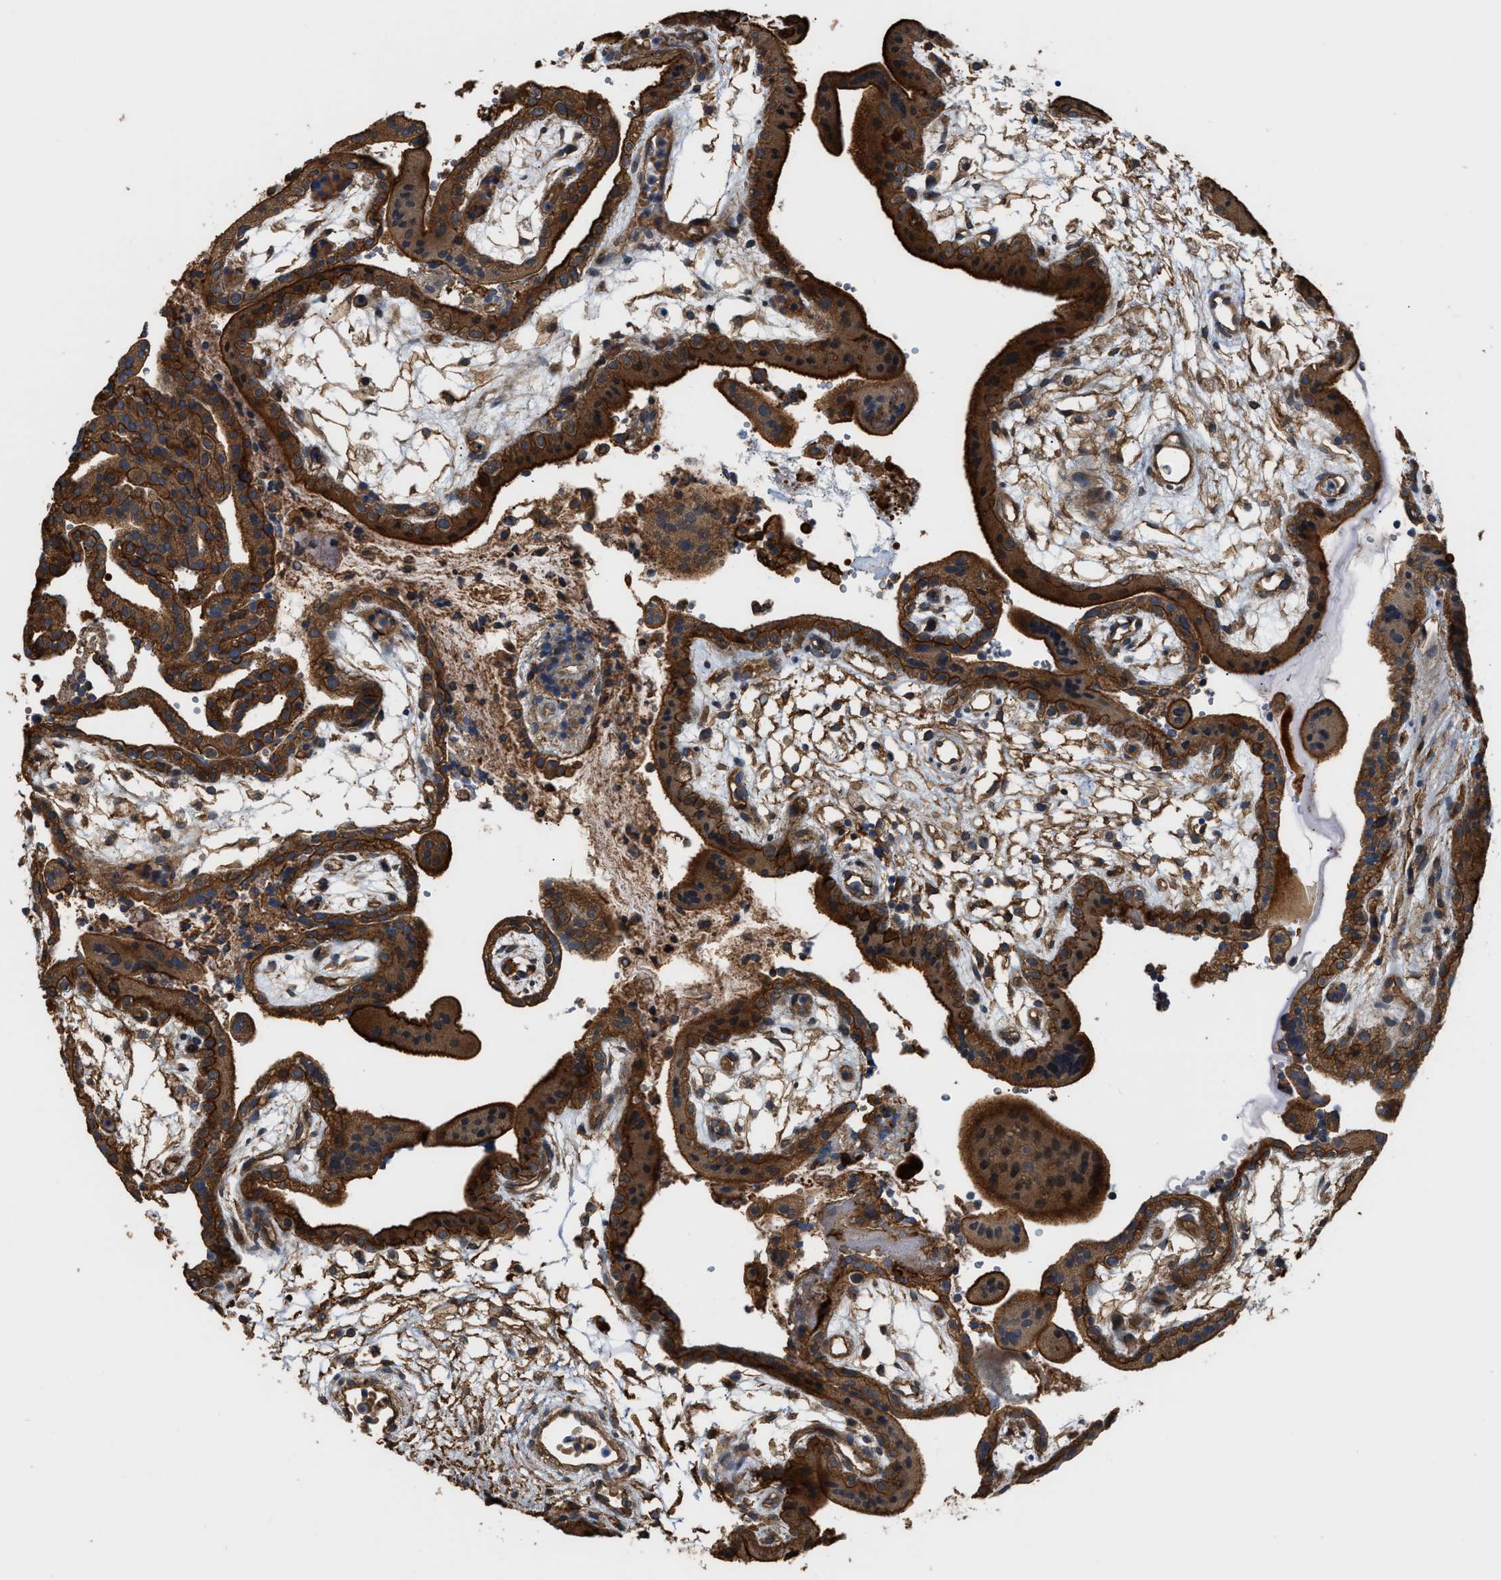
{"staining": {"intensity": "weak", "quantity": "<25%", "location": "cytoplasmic/membranous"}, "tissue": "placenta", "cell_type": "Decidual cells", "image_type": "normal", "snomed": [{"axis": "morphology", "description": "Normal tissue, NOS"}, {"axis": "topography", "description": "Placenta"}], "caption": "The histopathology image displays no staining of decidual cells in benign placenta.", "gene": "DDHD2", "patient": {"sex": "female", "age": 18}}